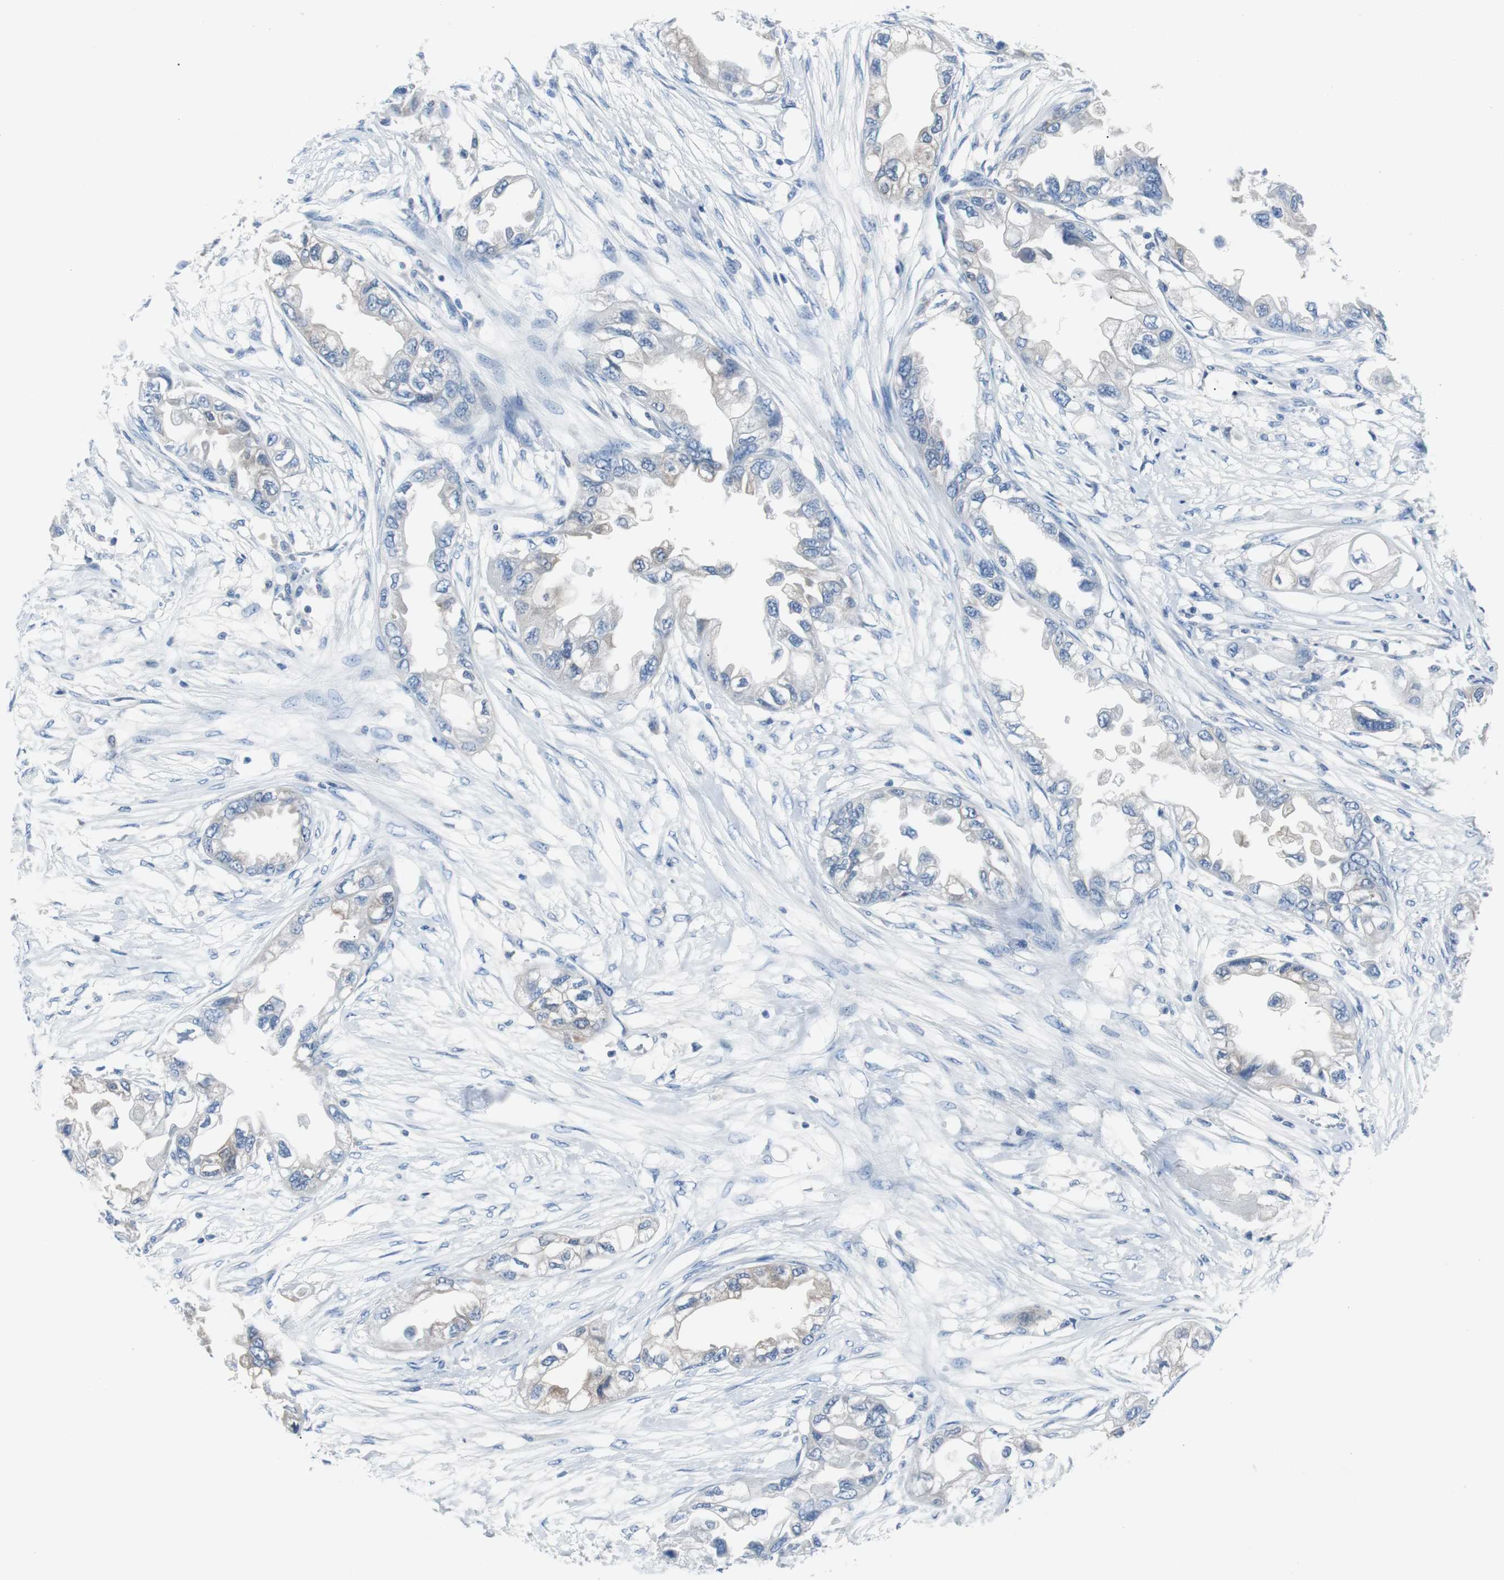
{"staining": {"intensity": "negative", "quantity": "none", "location": "none"}, "tissue": "endometrial cancer", "cell_type": "Tumor cells", "image_type": "cancer", "snomed": [{"axis": "morphology", "description": "Adenocarcinoma, NOS"}, {"axis": "topography", "description": "Endometrium"}], "caption": "Immunohistochemistry of human endometrial adenocarcinoma displays no expression in tumor cells.", "gene": "EEF2K", "patient": {"sex": "female", "age": 67}}